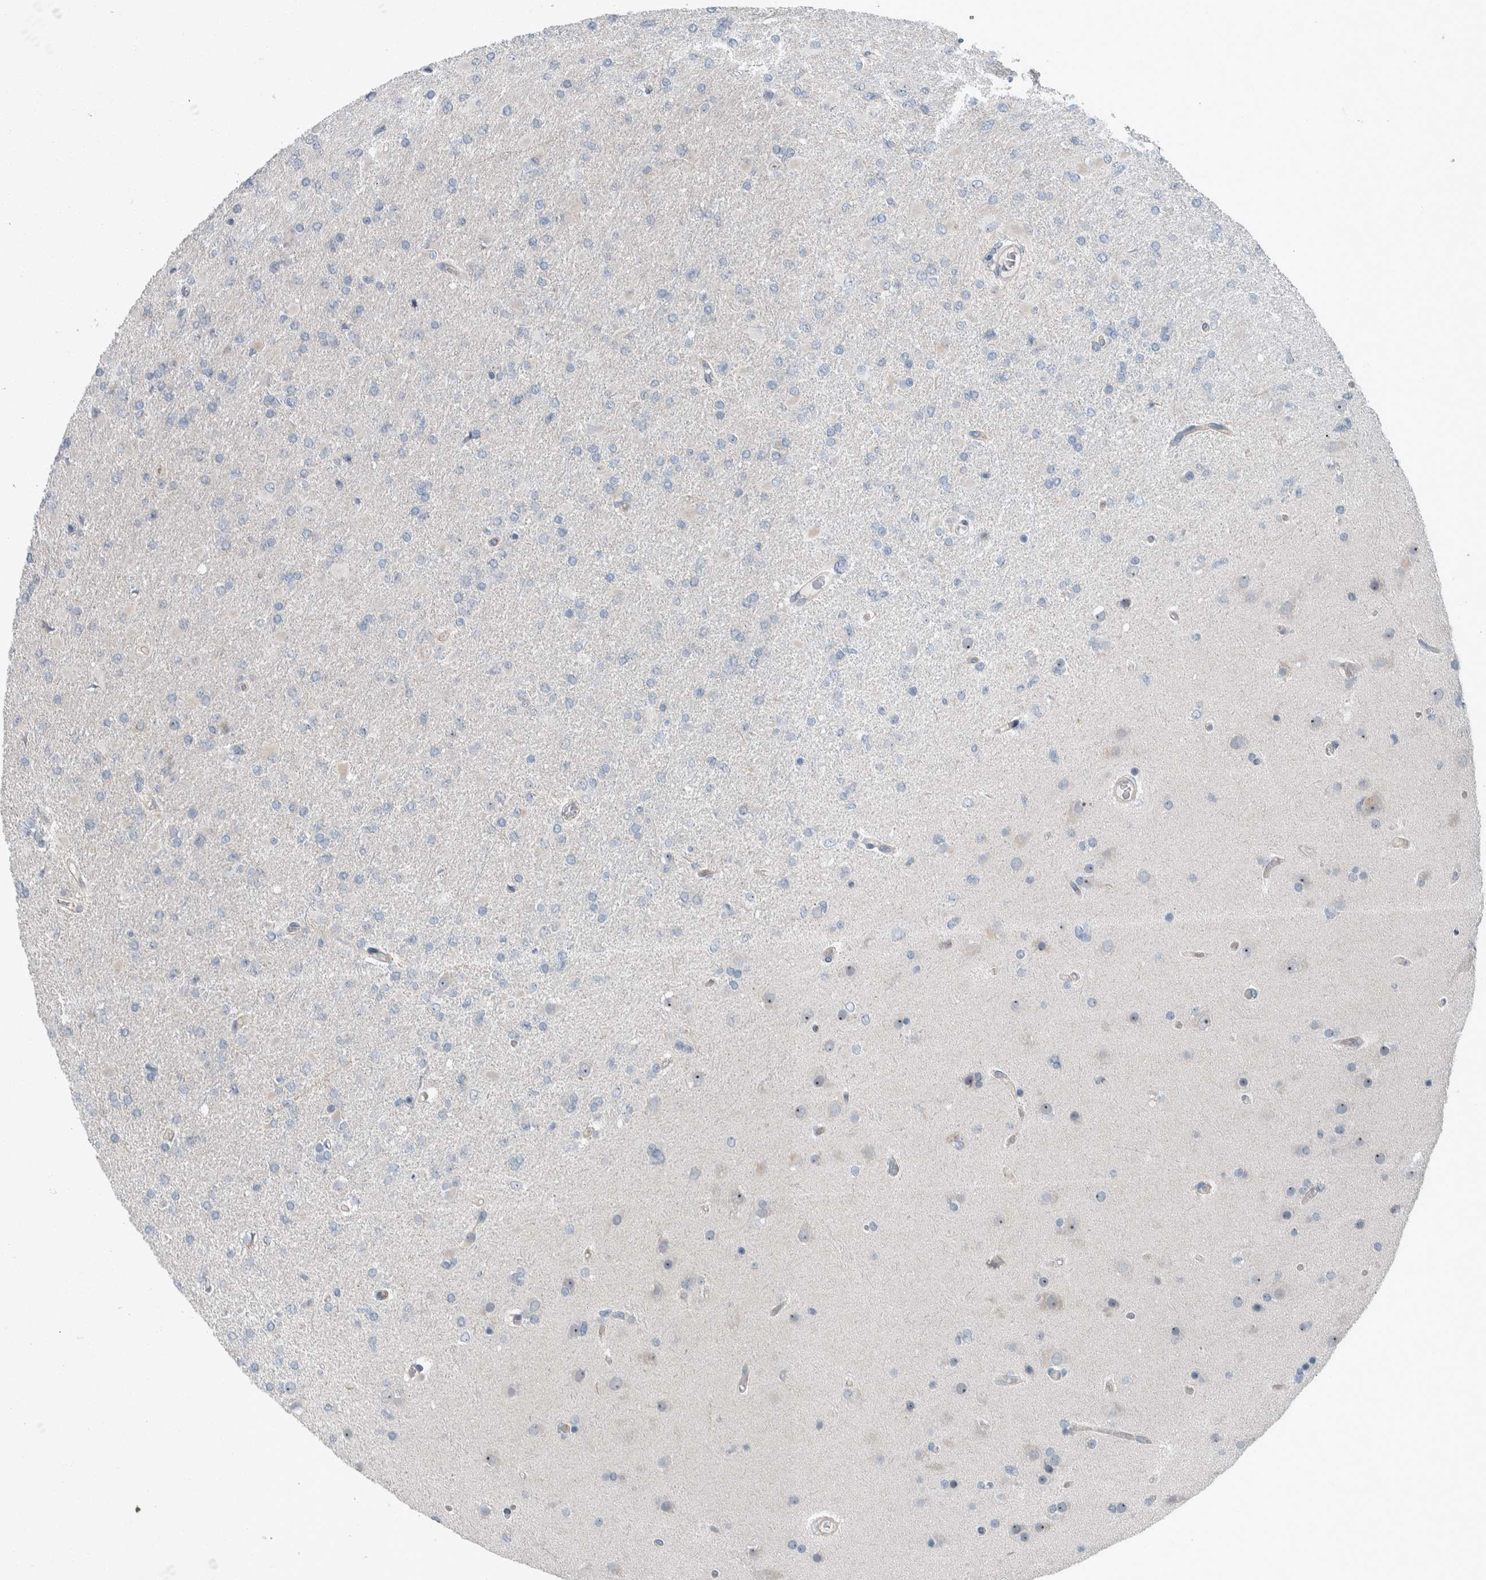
{"staining": {"intensity": "negative", "quantity": "none", "location": "none"}, "tissue": "glioma", "cell_type": "Tumor cells", "image_type": "cancer", "snomed": [{"axis": "morphology", "description": "Glioma, malignant, High grade"}, {"axis": "topography", "description": "Cerebral cortex"}], "caption": "The micrograph exhibits no staining of tumor cells in glioma. (IHC, brightfield microscopy, high magnification).", "gene": "USP25", "patient": {"sex": "female", "age": 36}}